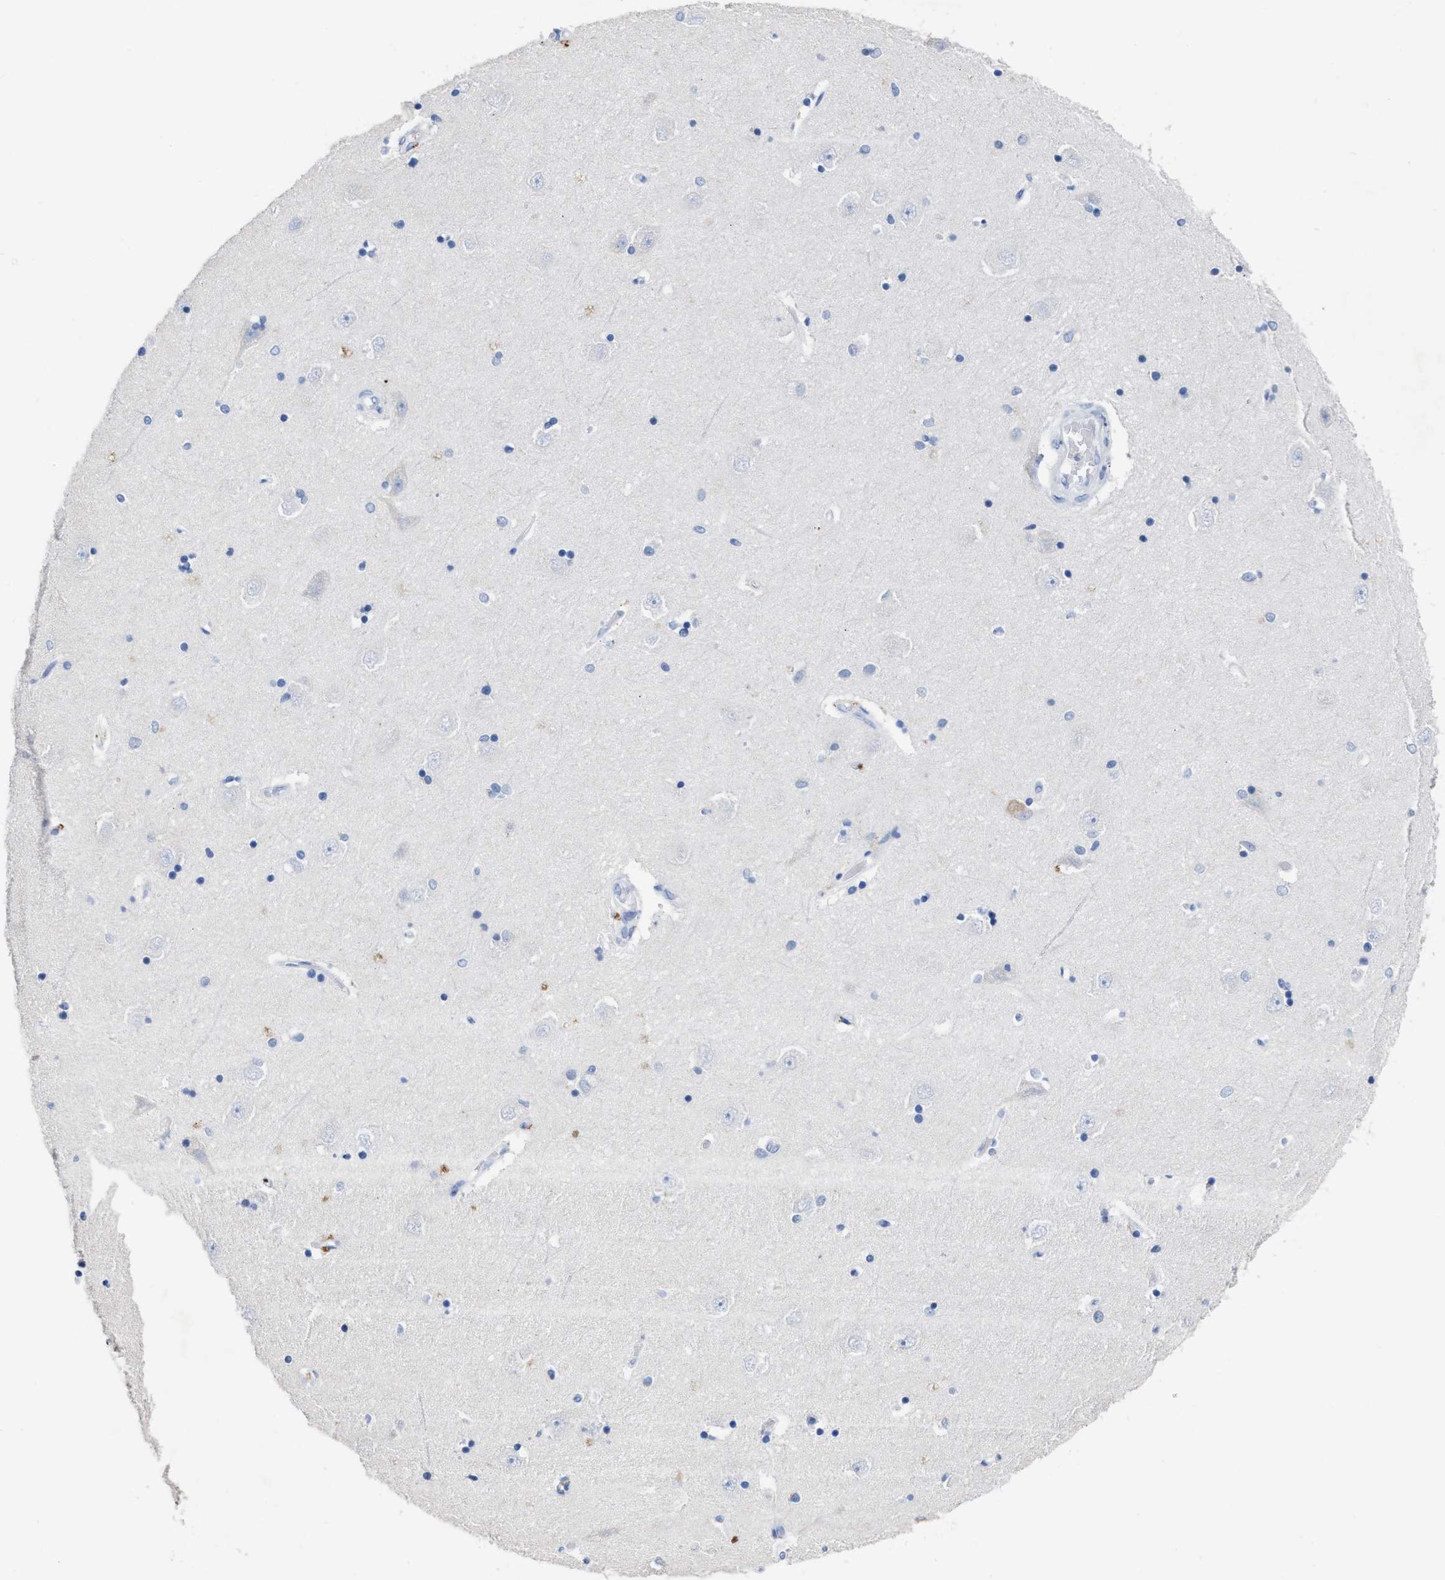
{"staining": {"intensity": "negative", "quantity": "none", "location": "none"}, "tissue": "hippocampus", "cell_type": "Glial cells", "image_type": "normal", "snomed": [{"axis": "morphology", "description": "Normal tissue, NOS"}, {"axis": "topography", "description": "Hippocampus"}], "caption": "Immunohistochemistry photomicrograph of normal hippocampus stained for a protein (brown), which shows no positivity in glial cells. The staining was performed using DAB to visualize the protein expression in brown, while the nuclei were stained in blue with hematoxylin (Magnification: 20x).", "gene": "CEACAM5", "patient": {"sex": "male", "age": 45}}